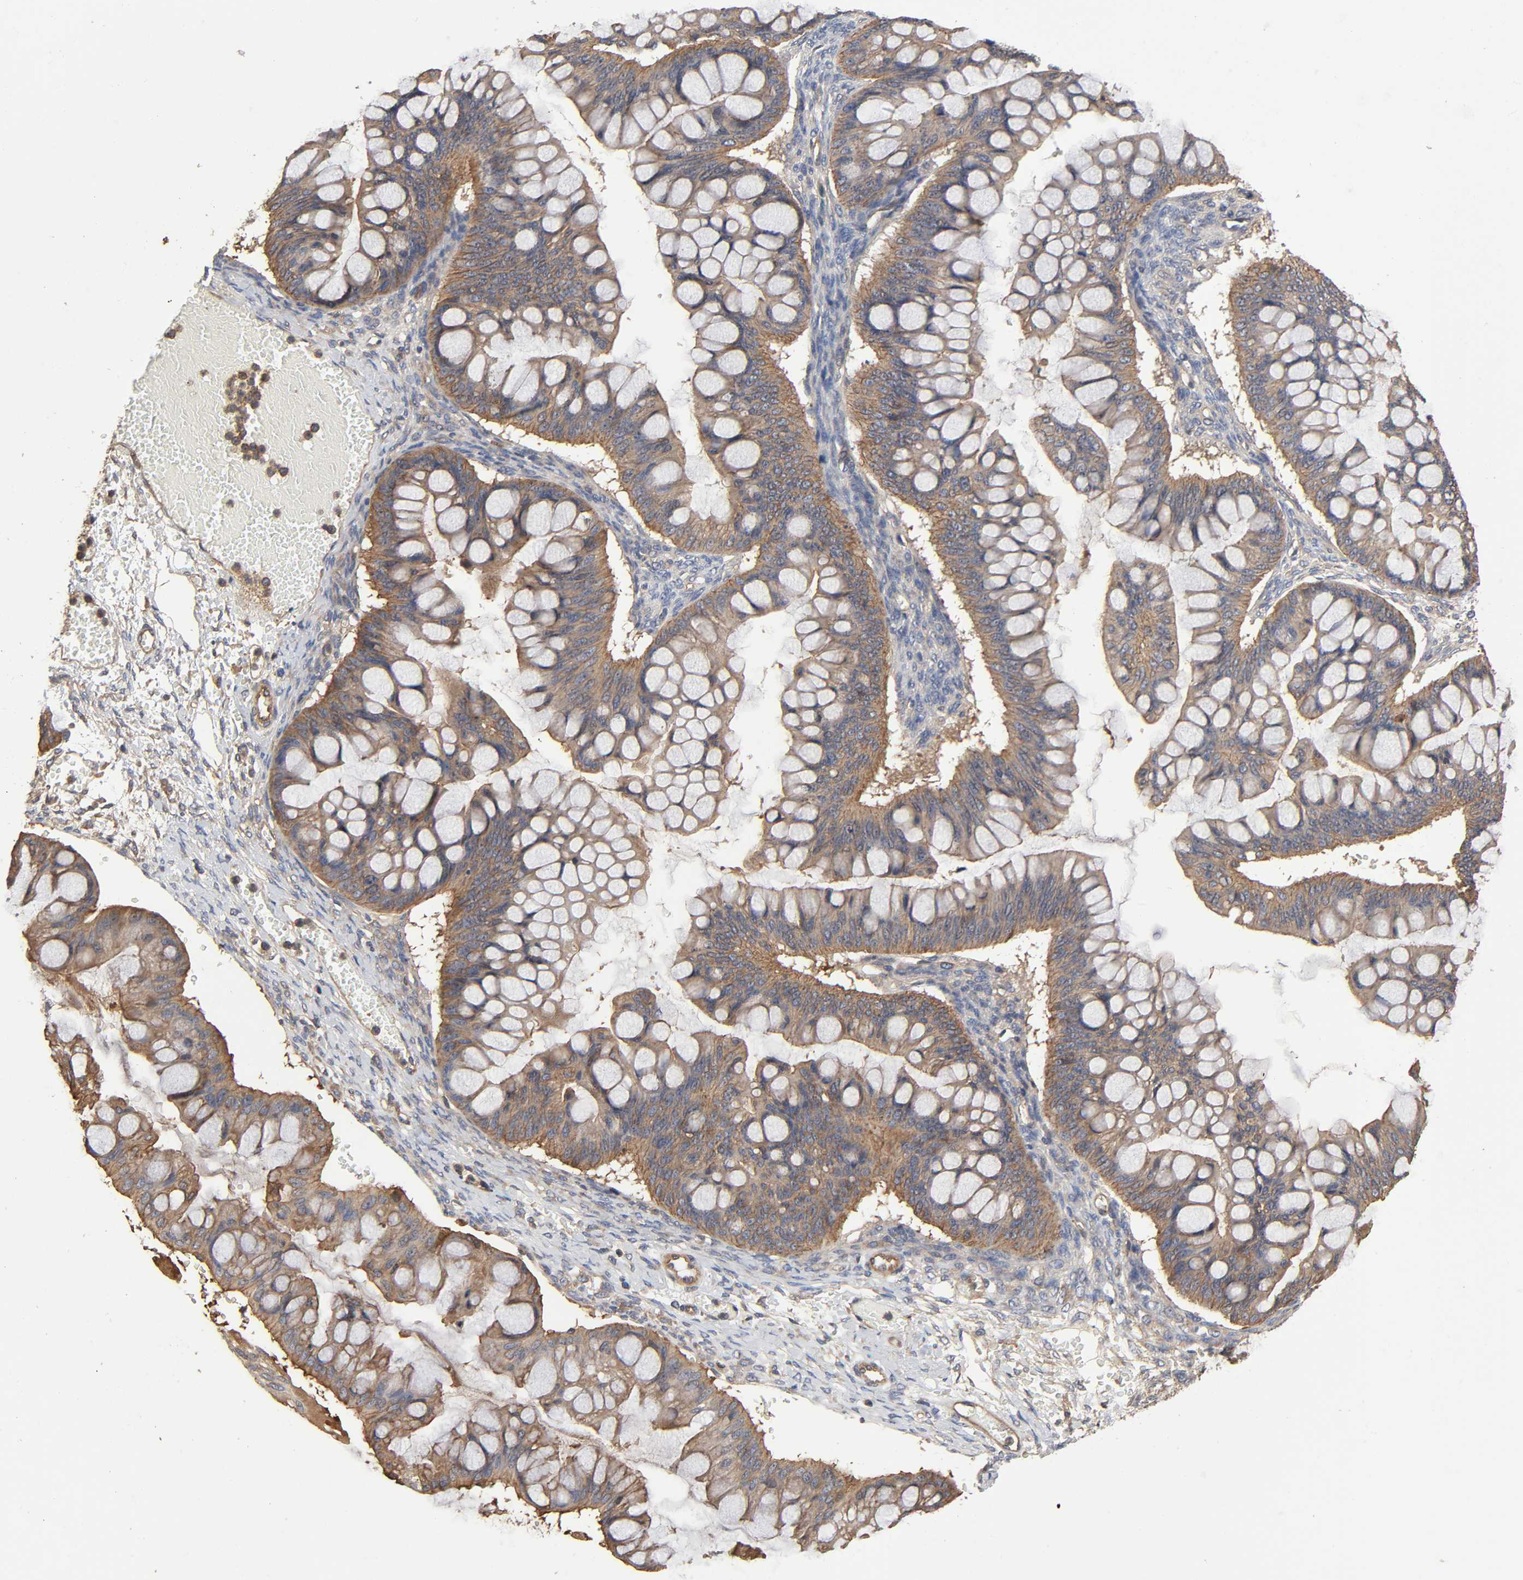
{"staining": {"intensity": "moderate", "quantity": ">75%", "location": "cytoplasmic/membranous"}, "tissue": "ovarian cancer", "cell_type": "Tumor cells", "image_type": "cancer", "snomed": [{"axis": "morphology", "description": "Cystadenocarcinoma, mucinous, NOS"}, {"axis": "topography", "description": "Ovary"}], "caption": "Ovarian cancer was stained to show a protein in brown. There is medium levels of moderate cytoplasmic/membranous expression in about >75% of tumor cells.", "gene": "LAMTOR2", "patient": {"sex": "female", "age": 73}}